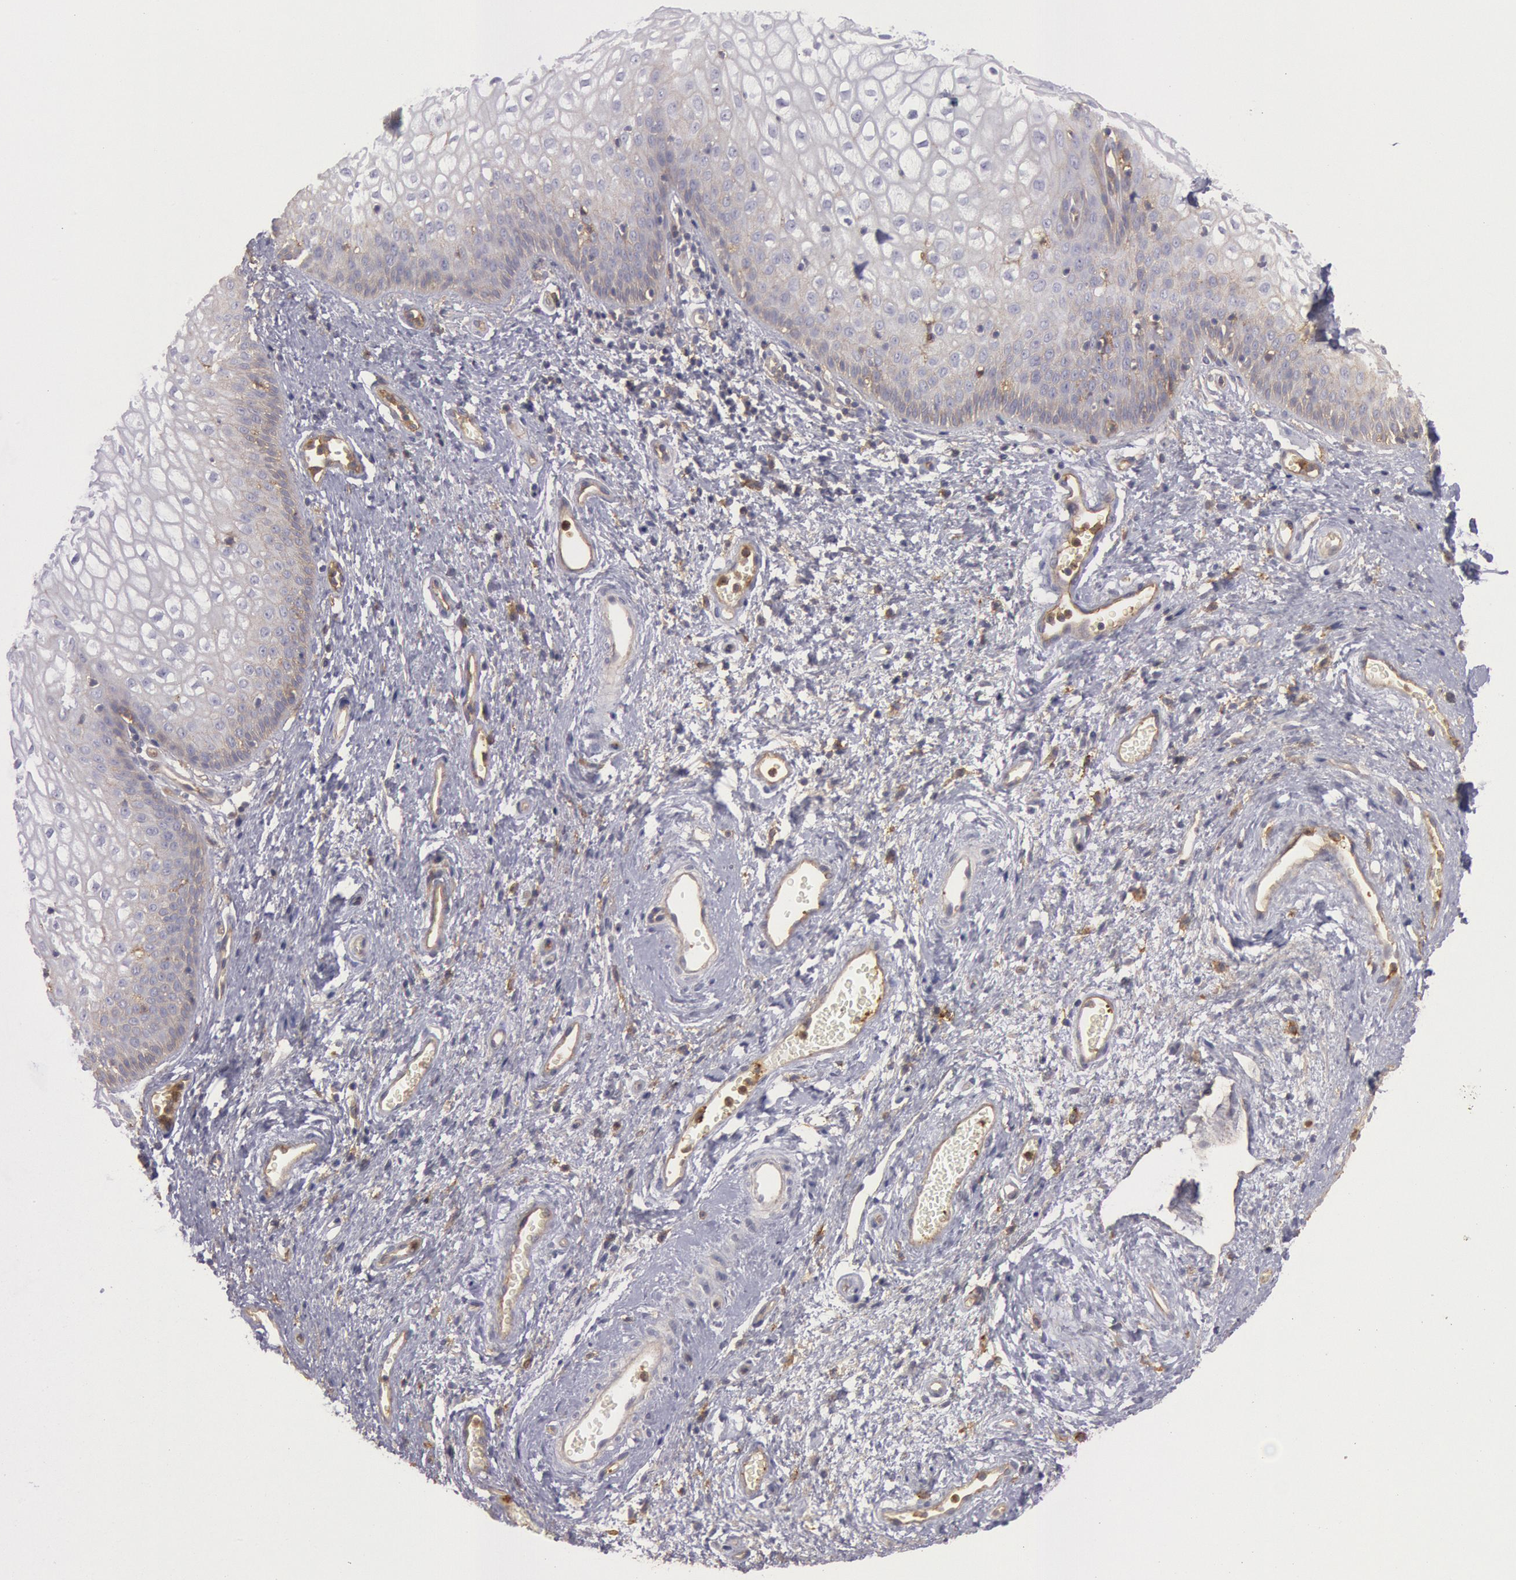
{"staining": {"intensity": "weak", "quantity": "<25%", "location": "cytoplasmic/membranous"}, "tissue": "vagina", "cell_type": "Squamous epithelial cells", "image_type": "normal", "snomed": [{"axis": "morphology", "description": "Normal tissue, NOS"}, {"axis": "topography", "description": "Vagina"}], "caption": "Squamous epithelial cells show no significant staining in unremarkable vagina. Nuclei are stained in blue.", "gene": "SNAP23", "patient": {"sex": "female", "age": 34}}